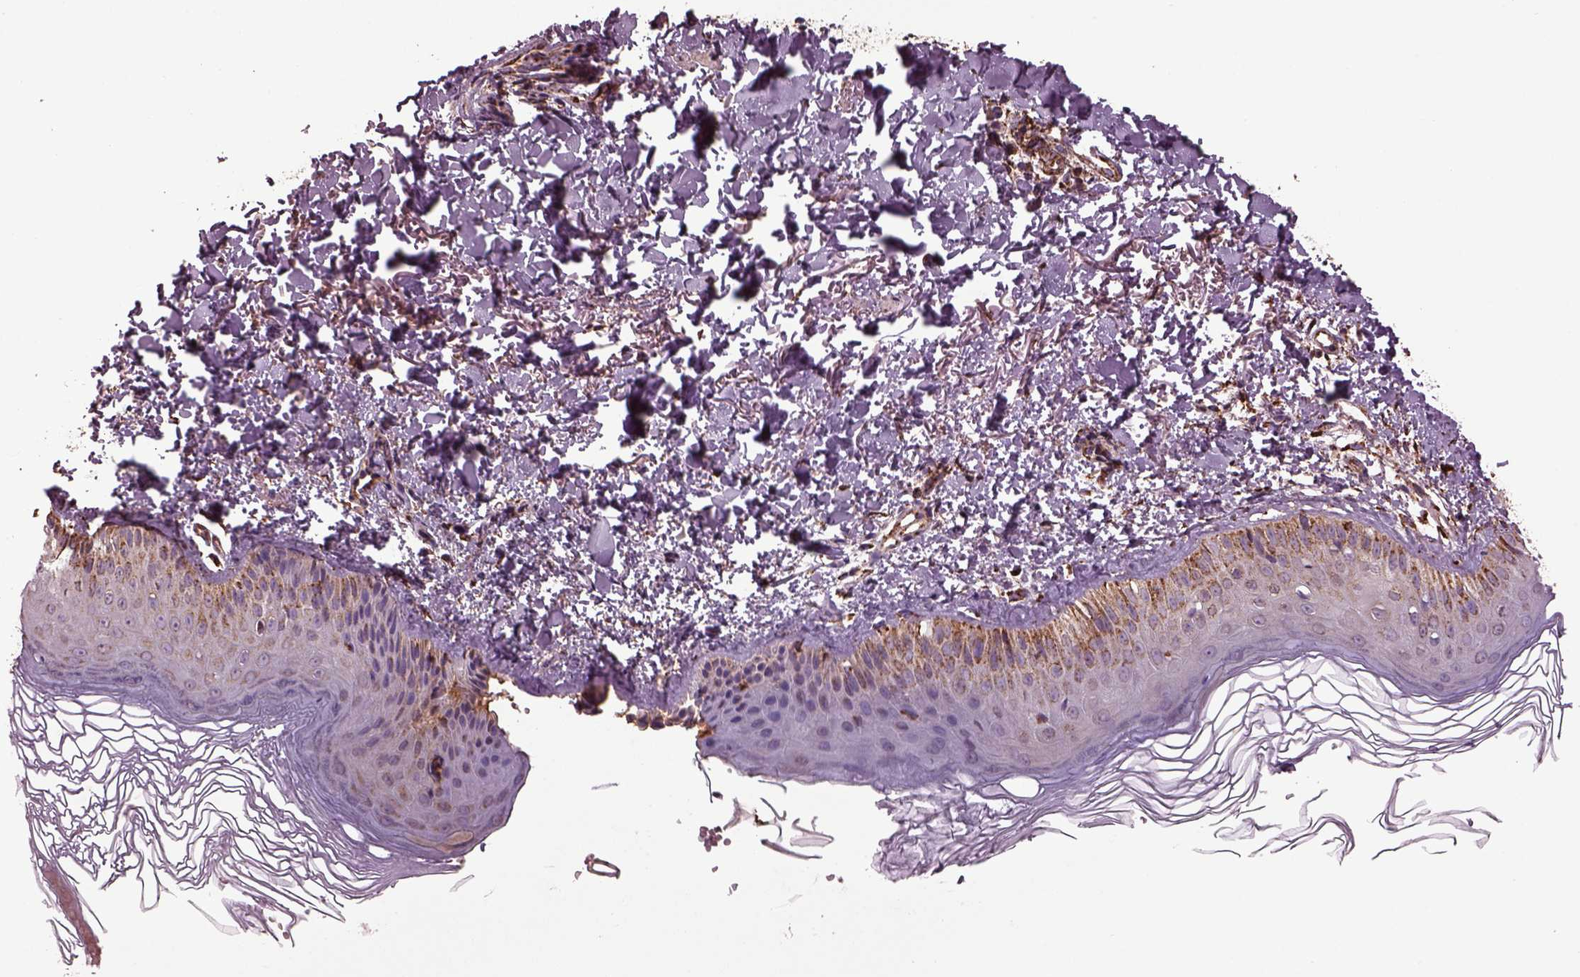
{"staining": {"intensity": "moderate", "quantity": "<25%", "location": "cytoplasmic/membranous"}, "tissue": "skin cancer", "cell_type": "Tumor cells", "image_type": "cancer", "snomed": [{"axis": "morphology", "description": "Basal cell carcinoma"}, {"axis": "topography", "description": "Skin"}], "caption": "Tumor cells show low levels of moderate cytoplasmic/membranous positivity in approximately <25% of cells in basal cell carcinoma (skin).", "gene": "TMEM254", "patient": {"sex": "male", "age": 78}}